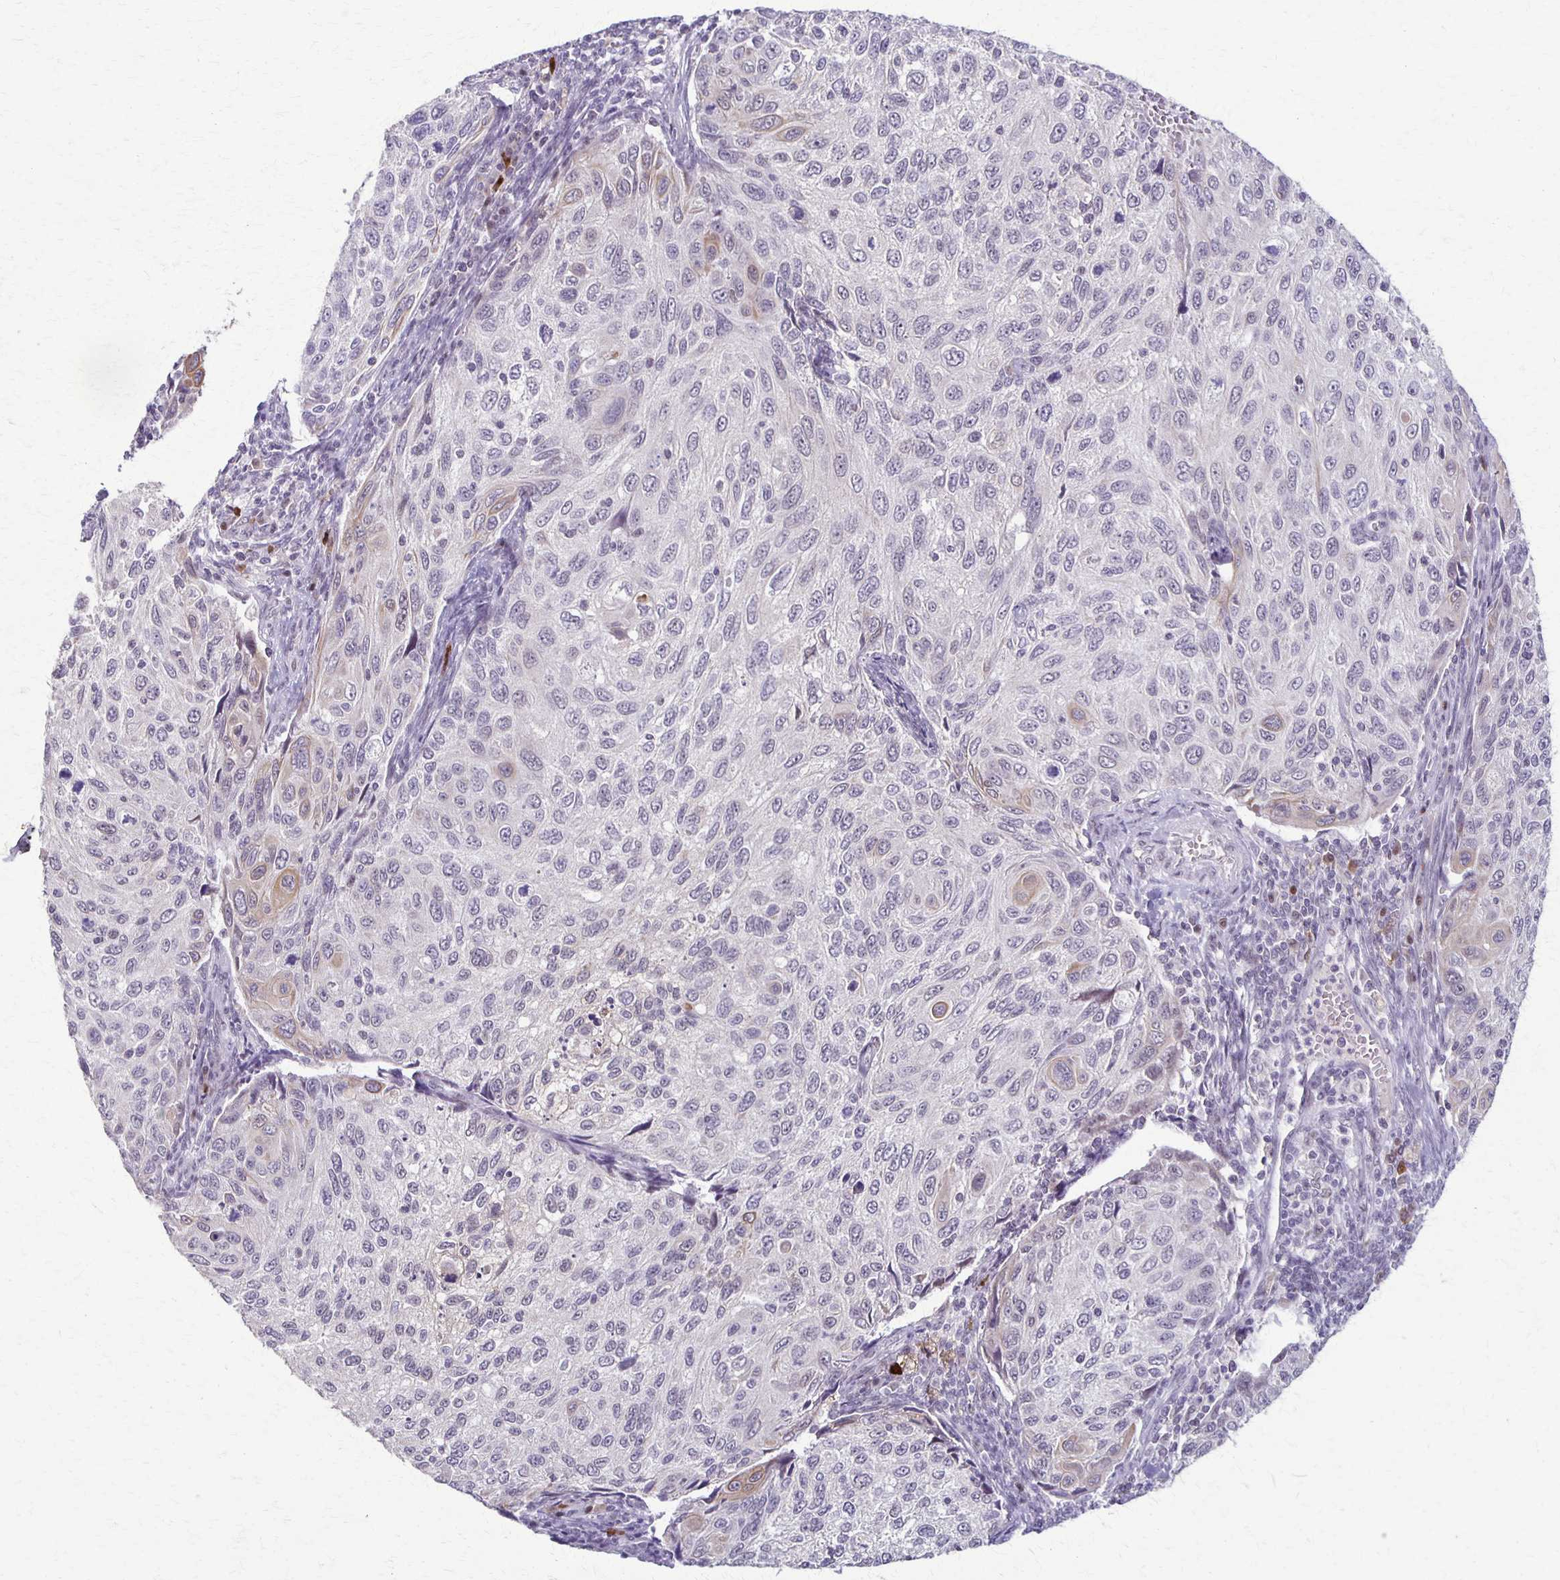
{"staining": {"intensity": "weak", "quantity": "<25%", "location": "cytoplasmic/membranous"}, "tissue": "cervical cancer", "cell_type": "Tumor cells", "image_type": "cancer", "snomed": [{"axis": "morphology", "description": "Squamous cell carcinoma, NOS"}, {"axis": "topography", "description": "Cervix"}], "caption": "Tumor cells show no significant staining in cervical cancer (squamous cell carcinoma). (Stains: DAB immunohistochemistry with hematoxylin counter stain, Microscopy: brightfield microscopy at high magnification).", "gene": "SLC35E2B", "patient": {"sex": "female", "age": 70}}